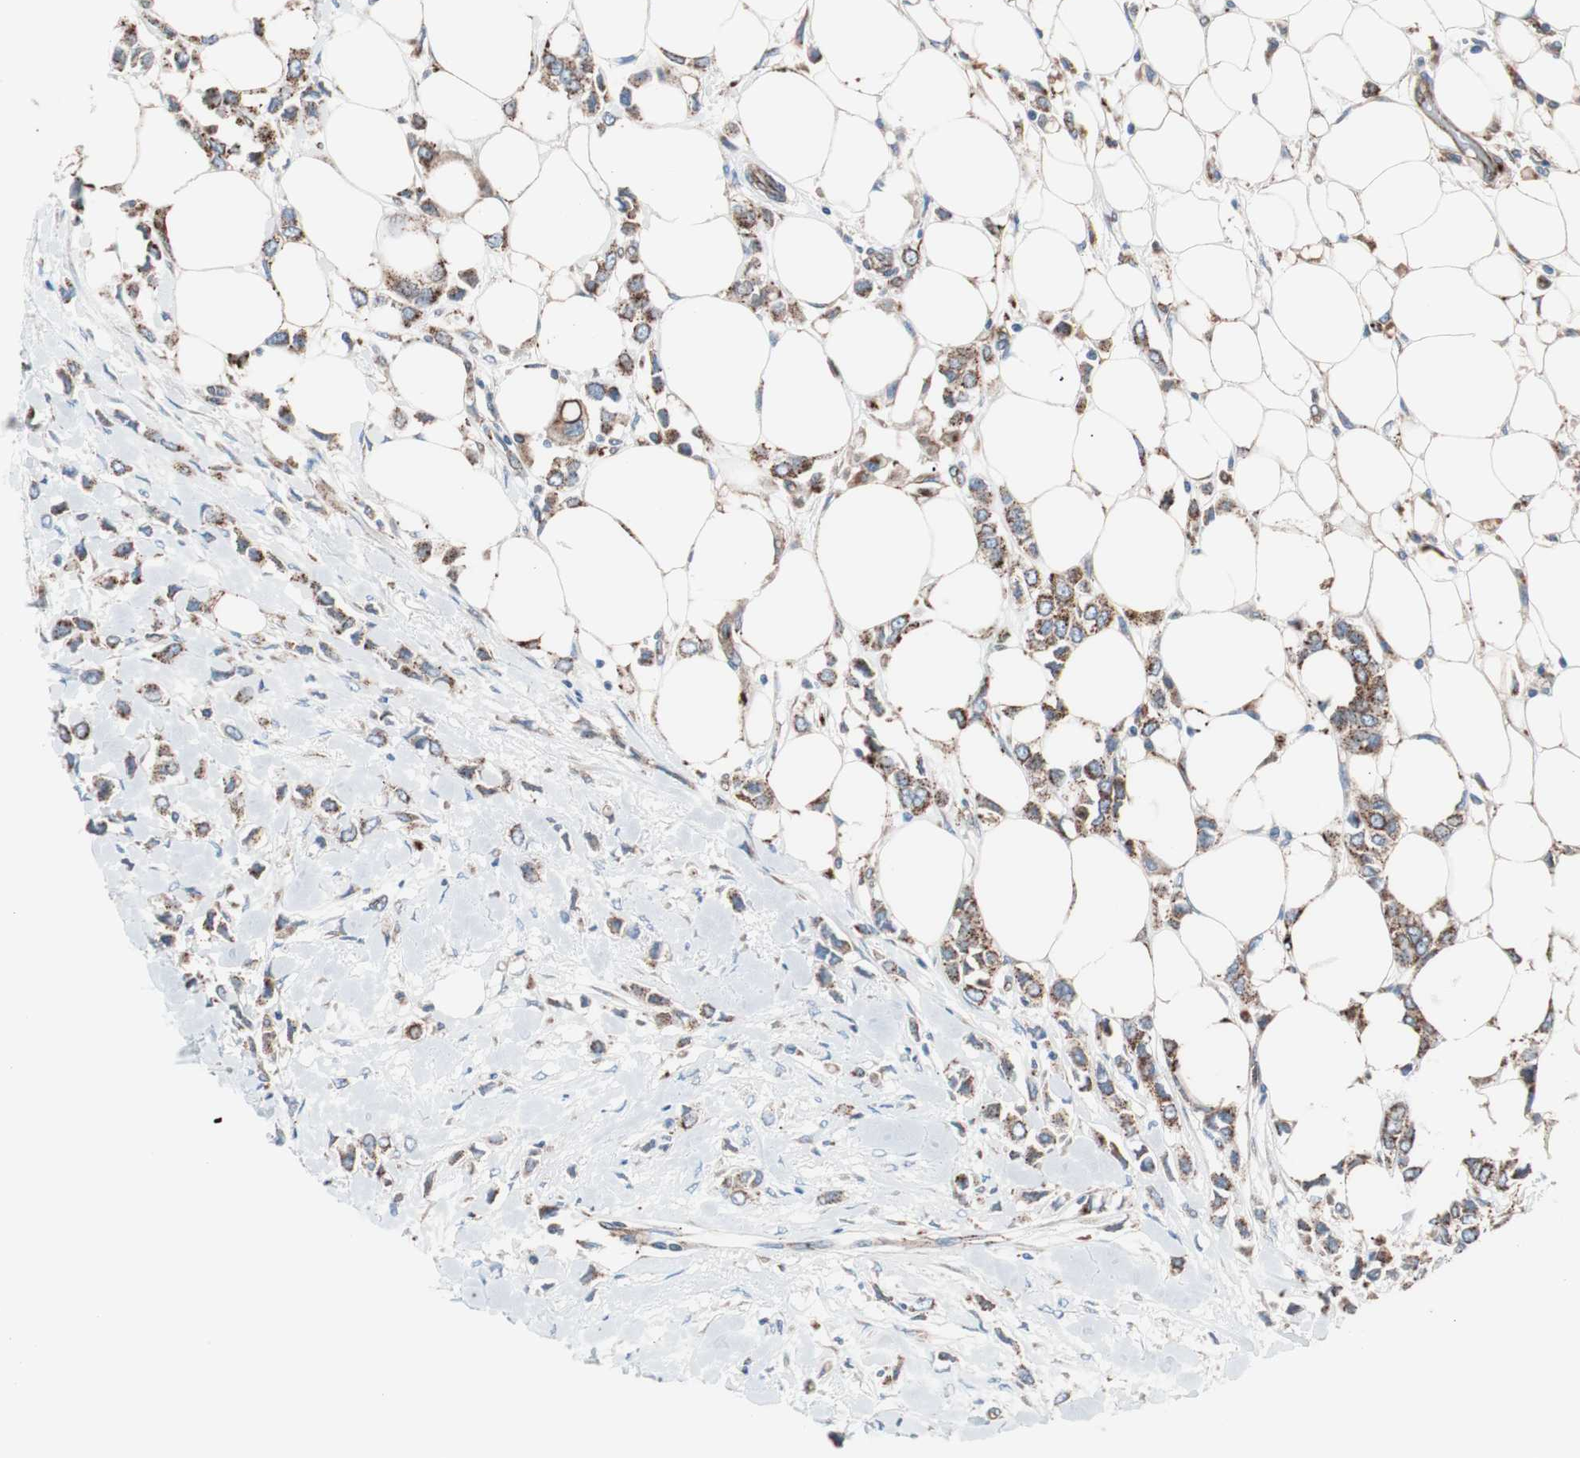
{"staining": {"intensity": "weak", "quantity": ">75%", "location": "cytoplasmic/membranous"}, "tissue": "breast cancer", "cell_type": "Tumor cells", "image_type": "cancer", "snomed": [{"axis": "morphology", "description": "Lobular carcinoma"}, {"axis": "topography", "description": "Breast"}], "caption": "Immunohistochemical staining of lobular carcinoma (breast) reveals low levels of weak cytoplasmic/membranous protein staining in approximately >75% of tumor cells.", "gene": "FLOT2", "patient": {"sex": "female", "age": 51}}